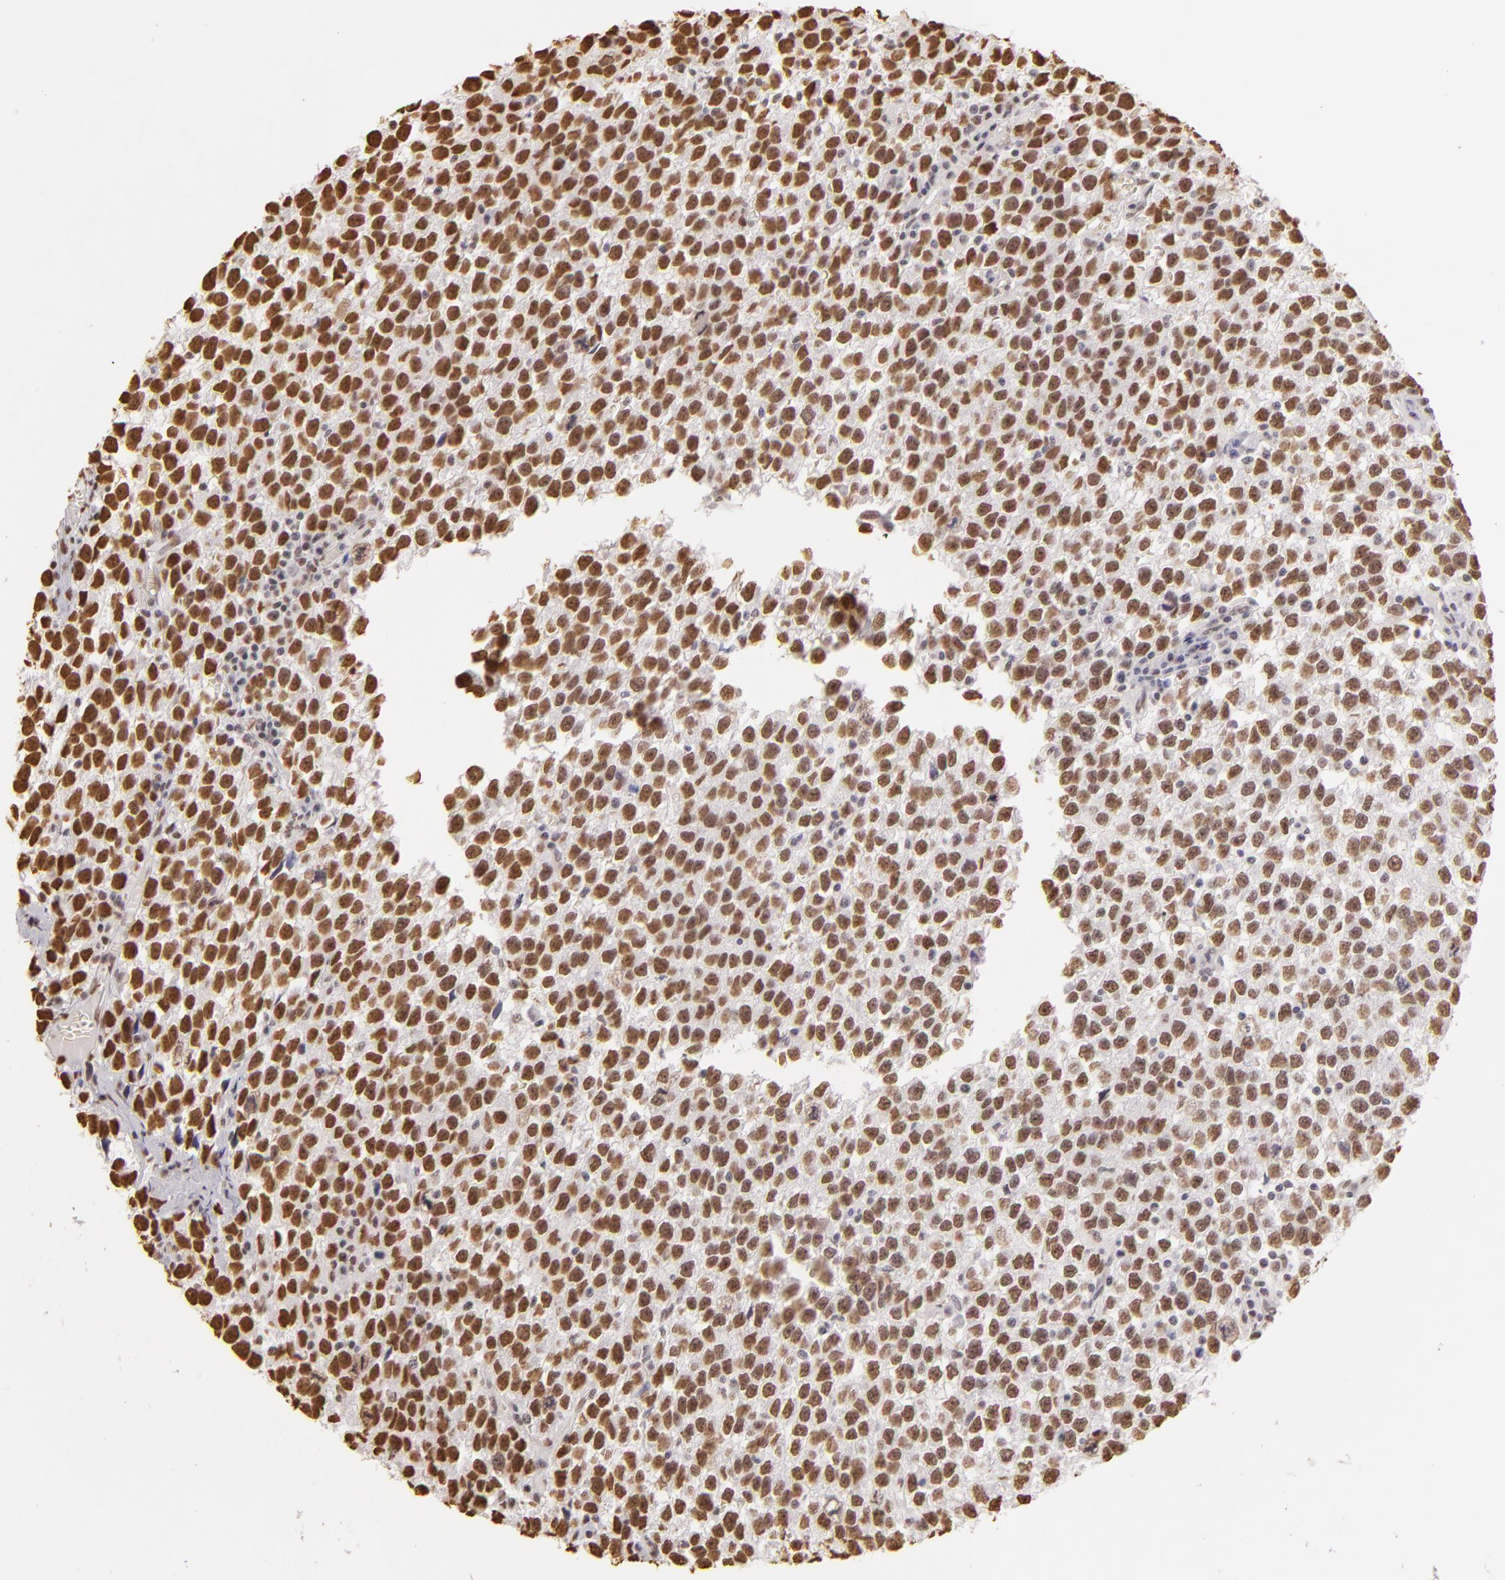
{"staining": {"intensity": "strong", "quantity": "25%-75%", "location": "nuclear"}, "tissue": "testis cancer", "cell_type": "Tumor cells", "image_type": "cancer", "snomed": [{"axis": "morphology", "description": "Seminoma, NOS"}, {"axis": "topography", "description": "Testis"}], "caption": "Immunohistochemistry of human testis cancer (seminoma) displays high levels of strong nuclear expression in approximately 25%-75% of tumor cells.", "gene": "PAPOLA", "patient": {"sex": "male", "age": 35}}